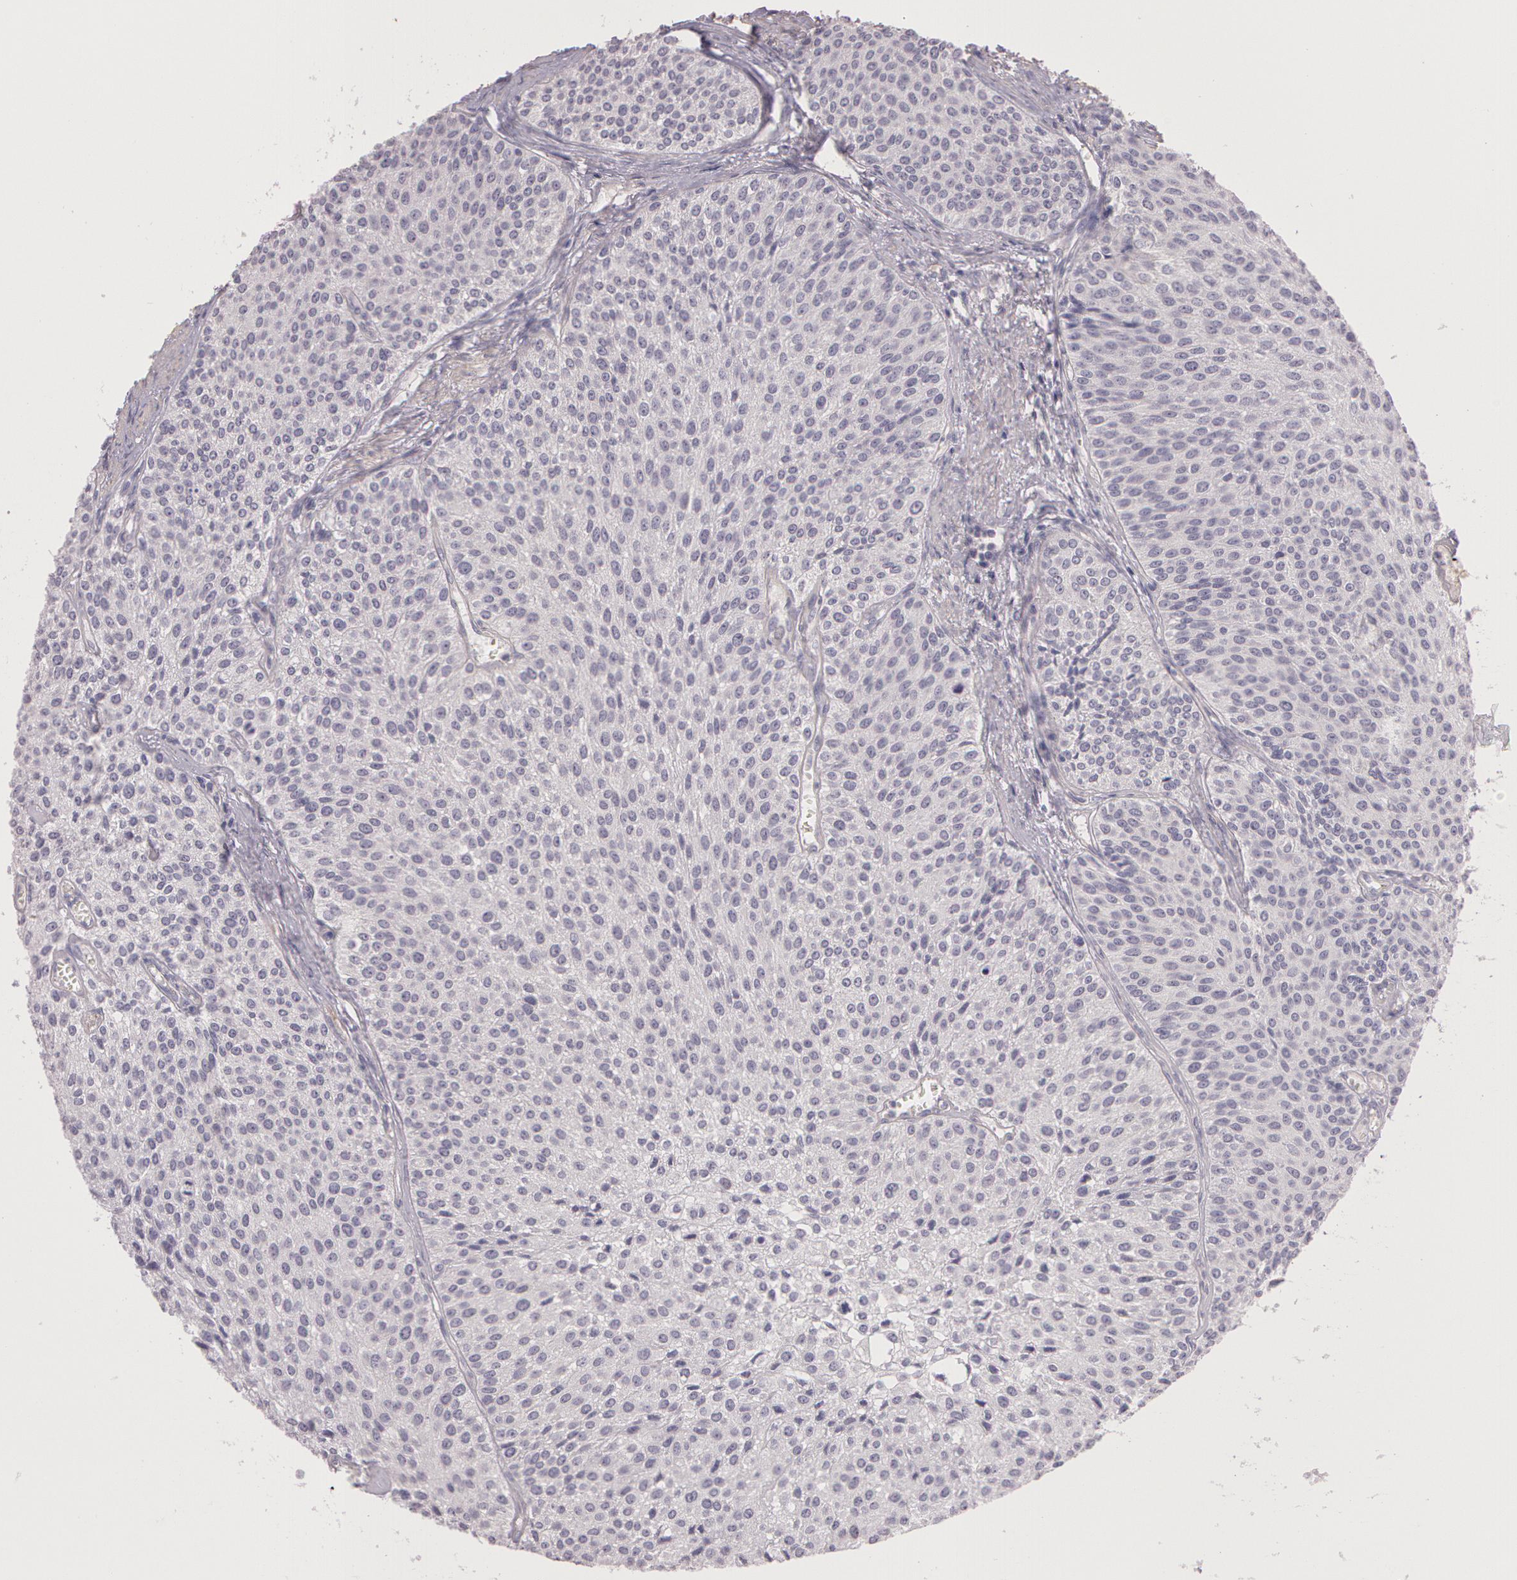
{"staining": {"intensity": "negative", "quantity": "none", "location": "none"}, "tissue": "urothelial cancer", "cell_type": "Tumor cells", "image_type": "cancer", "snomed": [{"axis": "morphology", "description": "Urothelial carcinoma, Low grade"}, {"axis": "topography", "description": "Urinary bladder"}], "caption": "IHC histopathology image of neoplastic tissue: human low-grade urothelial carcinoma stained with DAB reveals no significant protein positivity in tumor cells.", "gene": "G2E3", "patient": {"sex": "female", "age": 73}}